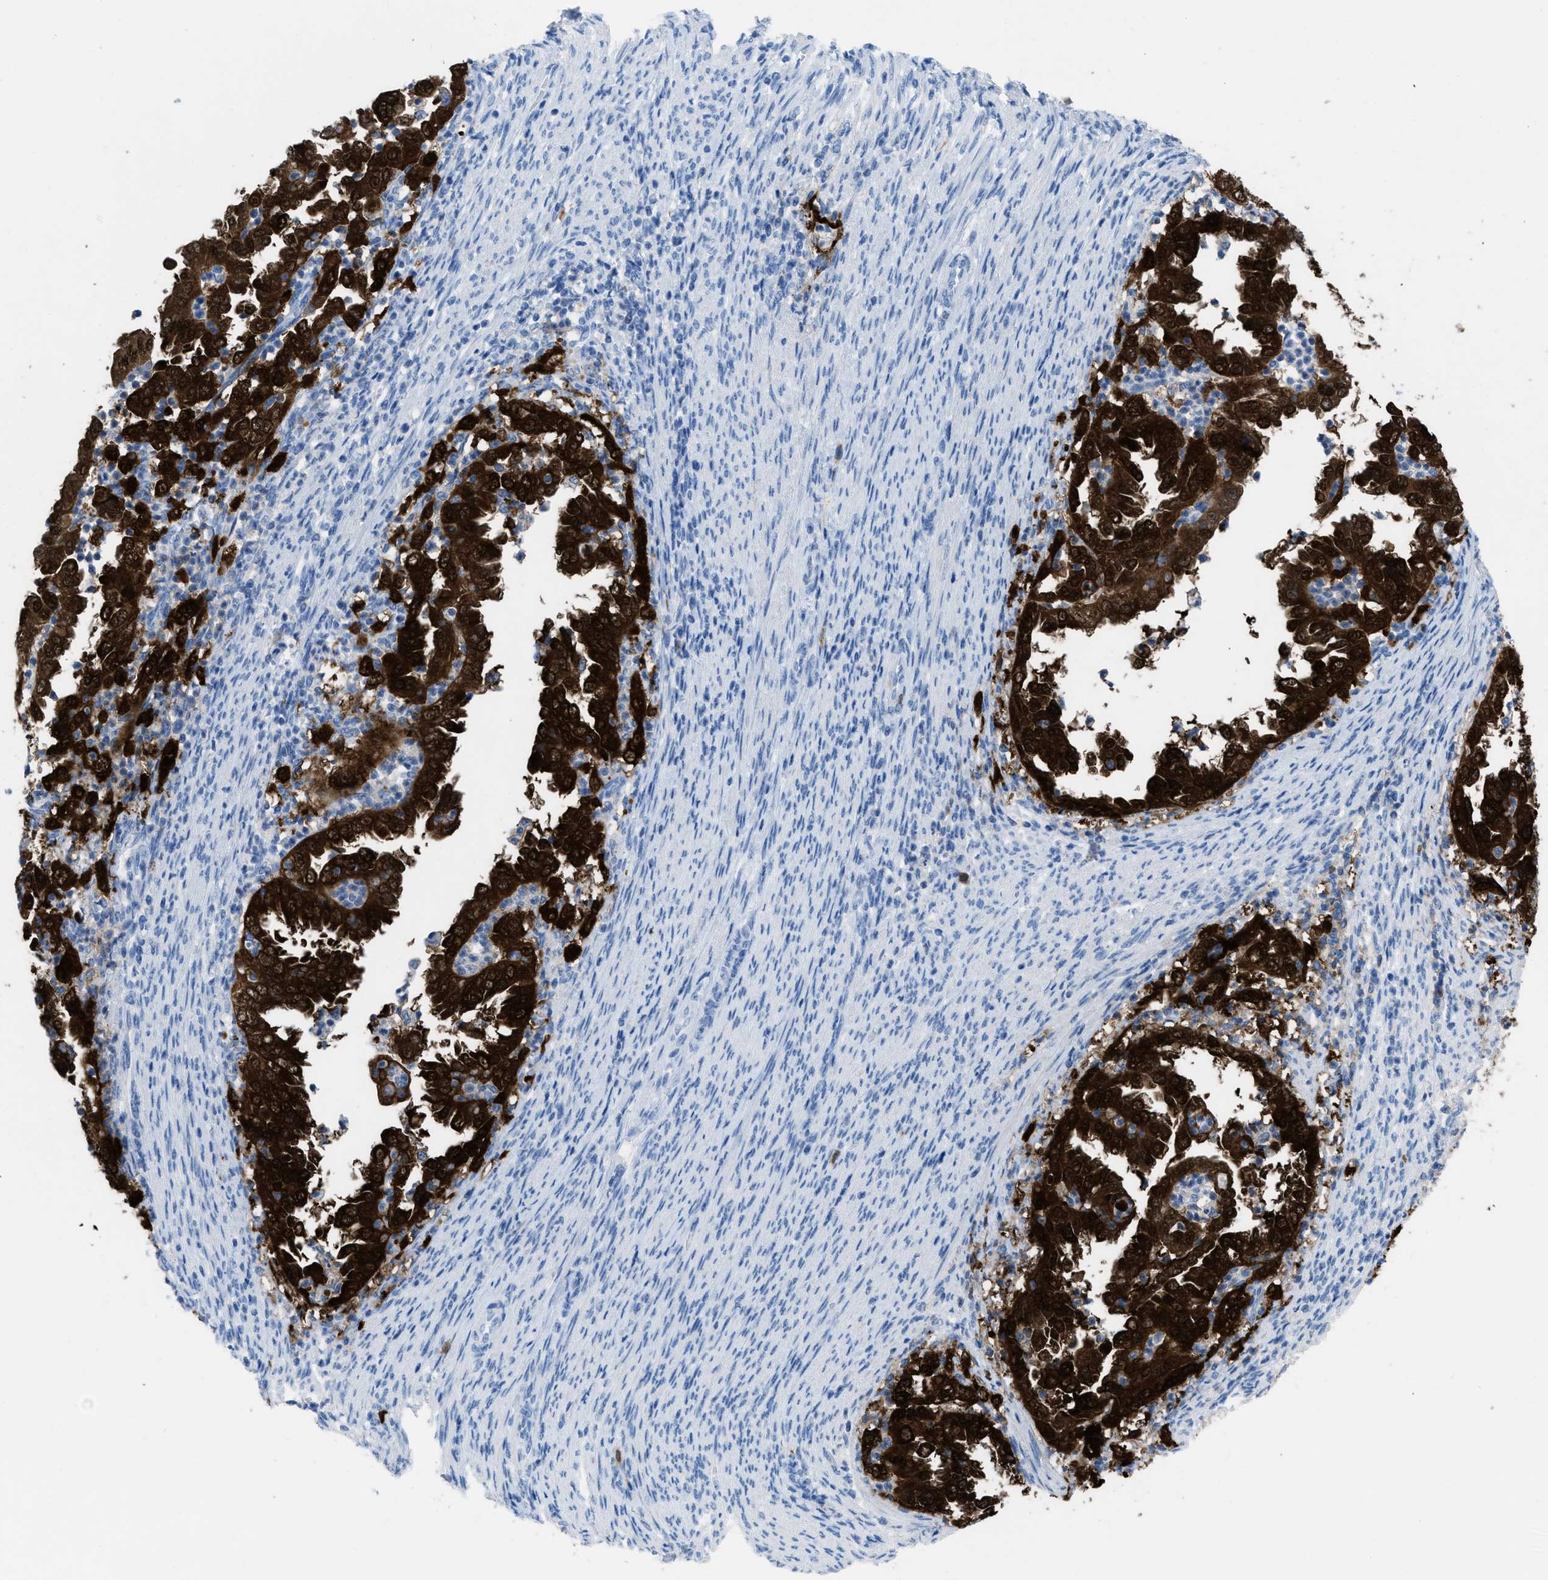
{"staining": {"intensity": "strong", "quantity": ">75%", "location": "cytoplasmic/membranous,nuclear"}, "tissue": "endometrial cancer", "cell_type": "Tumor cells", "image_type": "cancer", "snomed": [{"axis": "morphology", "description": "Adenocarcinoma, NOS"}, {"axis": "topography", "description": "Endometrium"}], "caption": "High-magnification brightfield microscopy of endometrial cancer (adenocarcinoma) stained with DAB (3,3'-diaminobenzidine) (brown) and counterstained with hematoxylin (blue). tumor cells exhibit strong cytoplasmic/membranous and nuclear staining is appreciated in approximately>75% of cells. The staining was performed using DAB (3,3'-diaminobenzidine), with brown indicating positive protein expression. Nuclei are stained blue with hematoxylin.", "gene": "CDKN2A", "patient": {"sex": "female", "age": 85}}